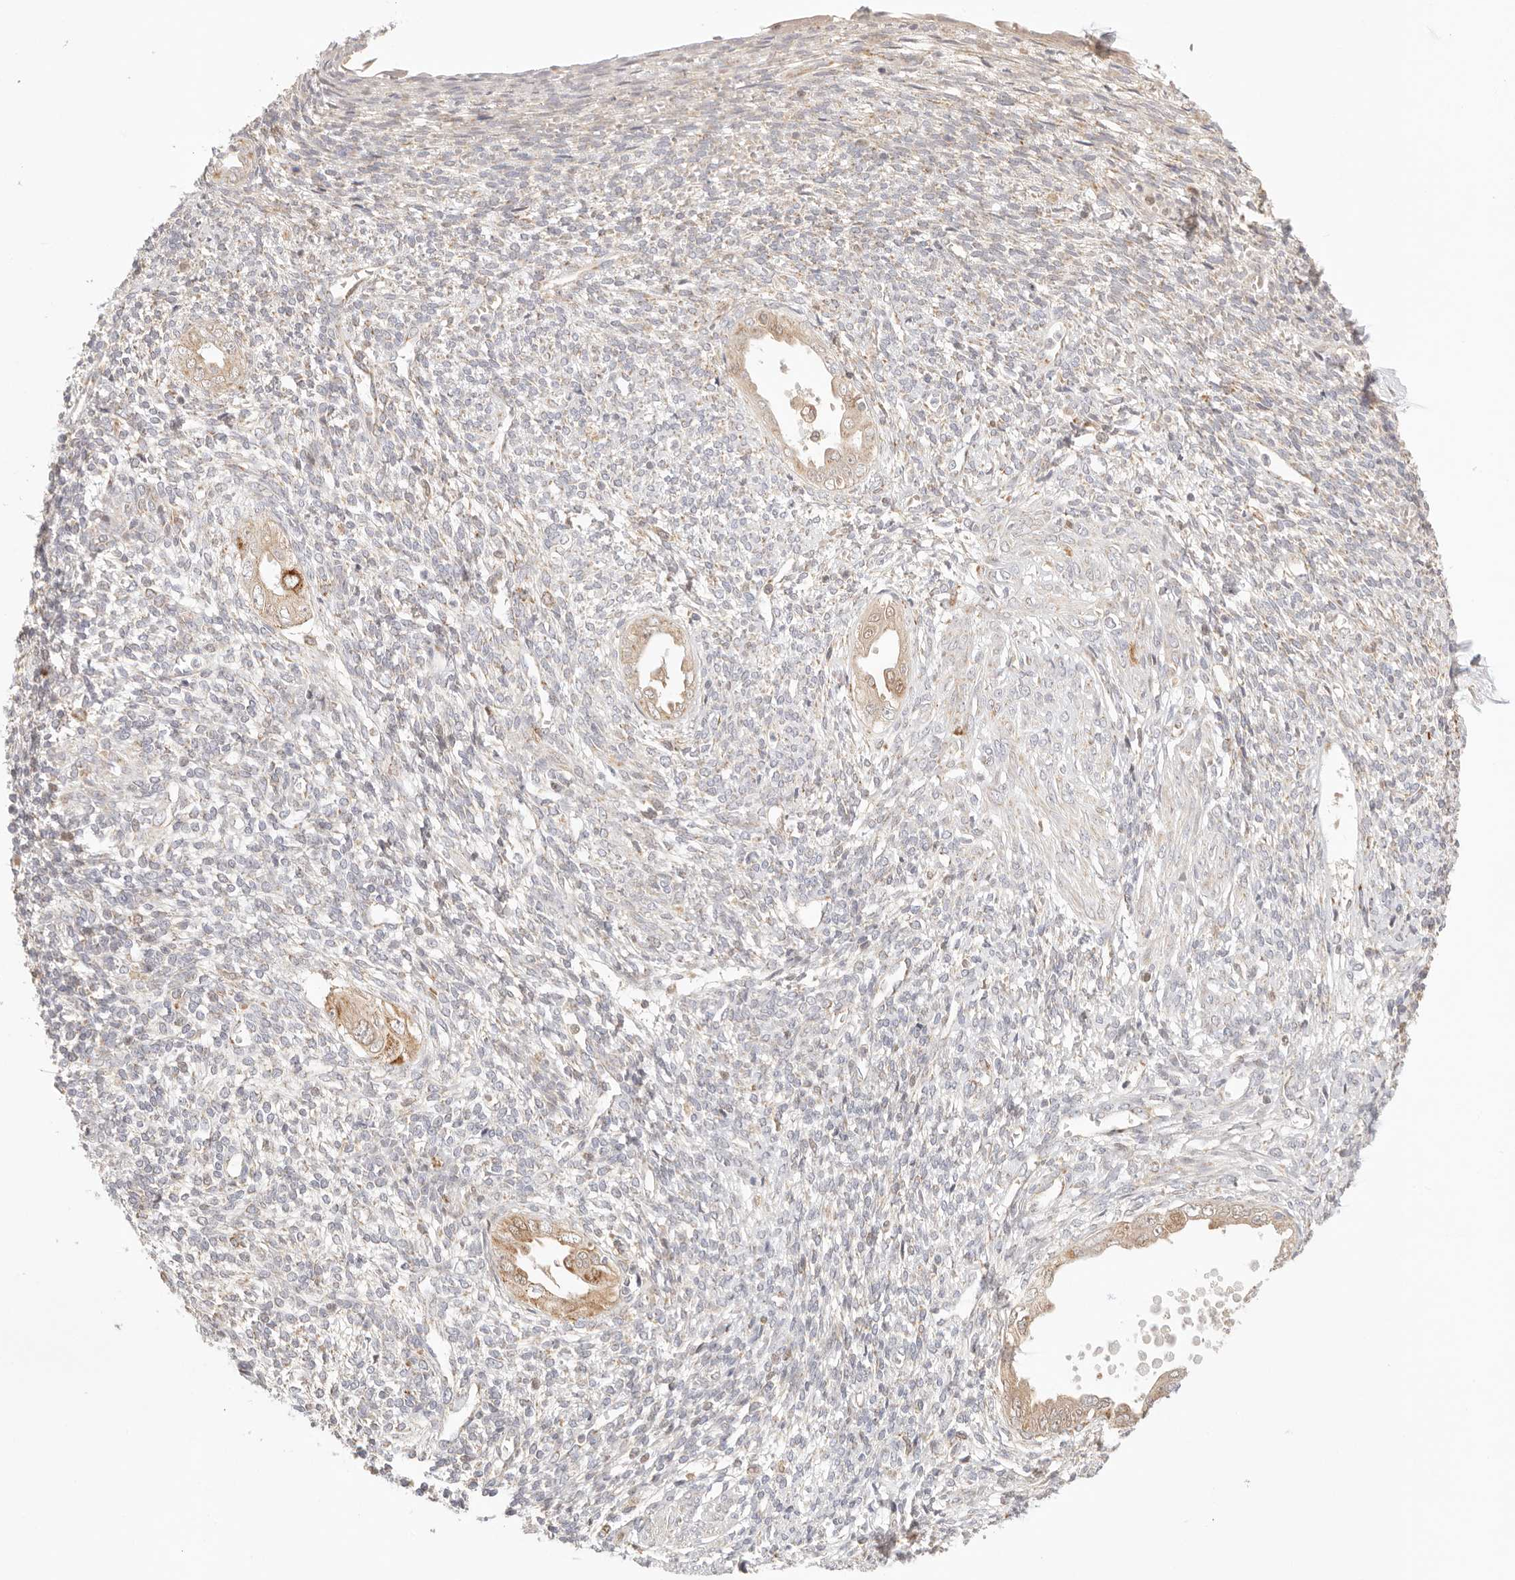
{"staining": {"intensity": "negative", "quantity": "none", "location": "none"}, "tissue": "endometrium", "cell_type": "Cells in endometrial stroma", "image_type": "normal", "snomed": [{"axis": "morphology", "description": "Normal tissue, NOS"}, {"axis": "topography", "description": "Endometrium"}], "caption": "Immunohistochemistry (IHC) of benign human endometrium exhibits no staining in cells in endometrial stroma.", "gene": "COA6", "patient": {"sex": "female", "age": 66}}